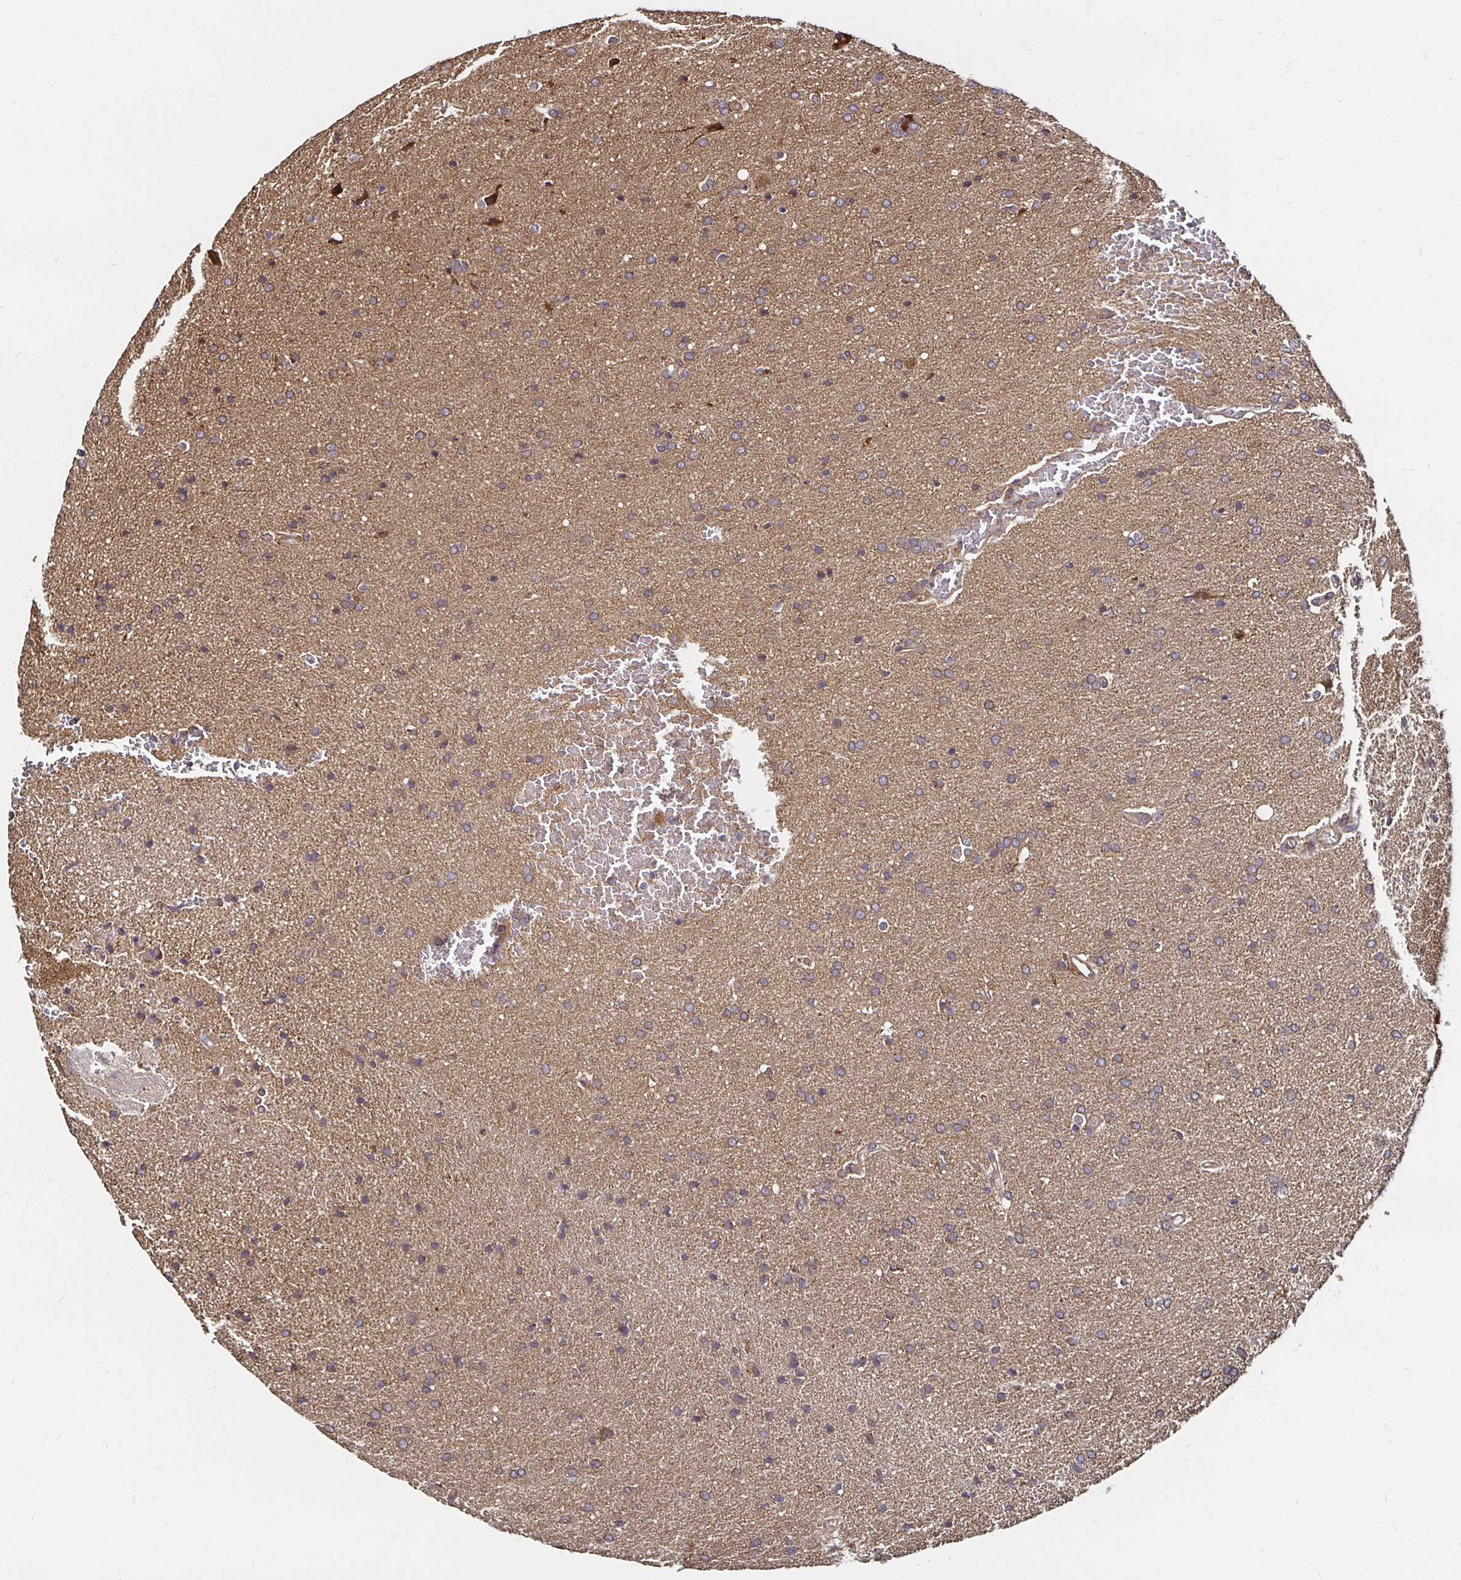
{"staining": {"intensity": "weak", "quantity": ">75%", "location": "cytoplasmic/membranous"}, "tissue": "glioma", "cell_type": "Tumor cells", "image_type": "cancer", "snomed": [{"axis": "morphology", "description": "Glioma, malignant, Low grade"}, {"axis": "topography", "description": "Brain"}], "caption": "Immunohistochemistry (IHC) image of human malignant glioma (low-grade) stained for a protein (brown), which displays low levels of weak cytoplasmic/membranous expression in approximately >75% of tumor cells.", "gene": "MLST8", "patient": {"sex": "female", "age": 34}}